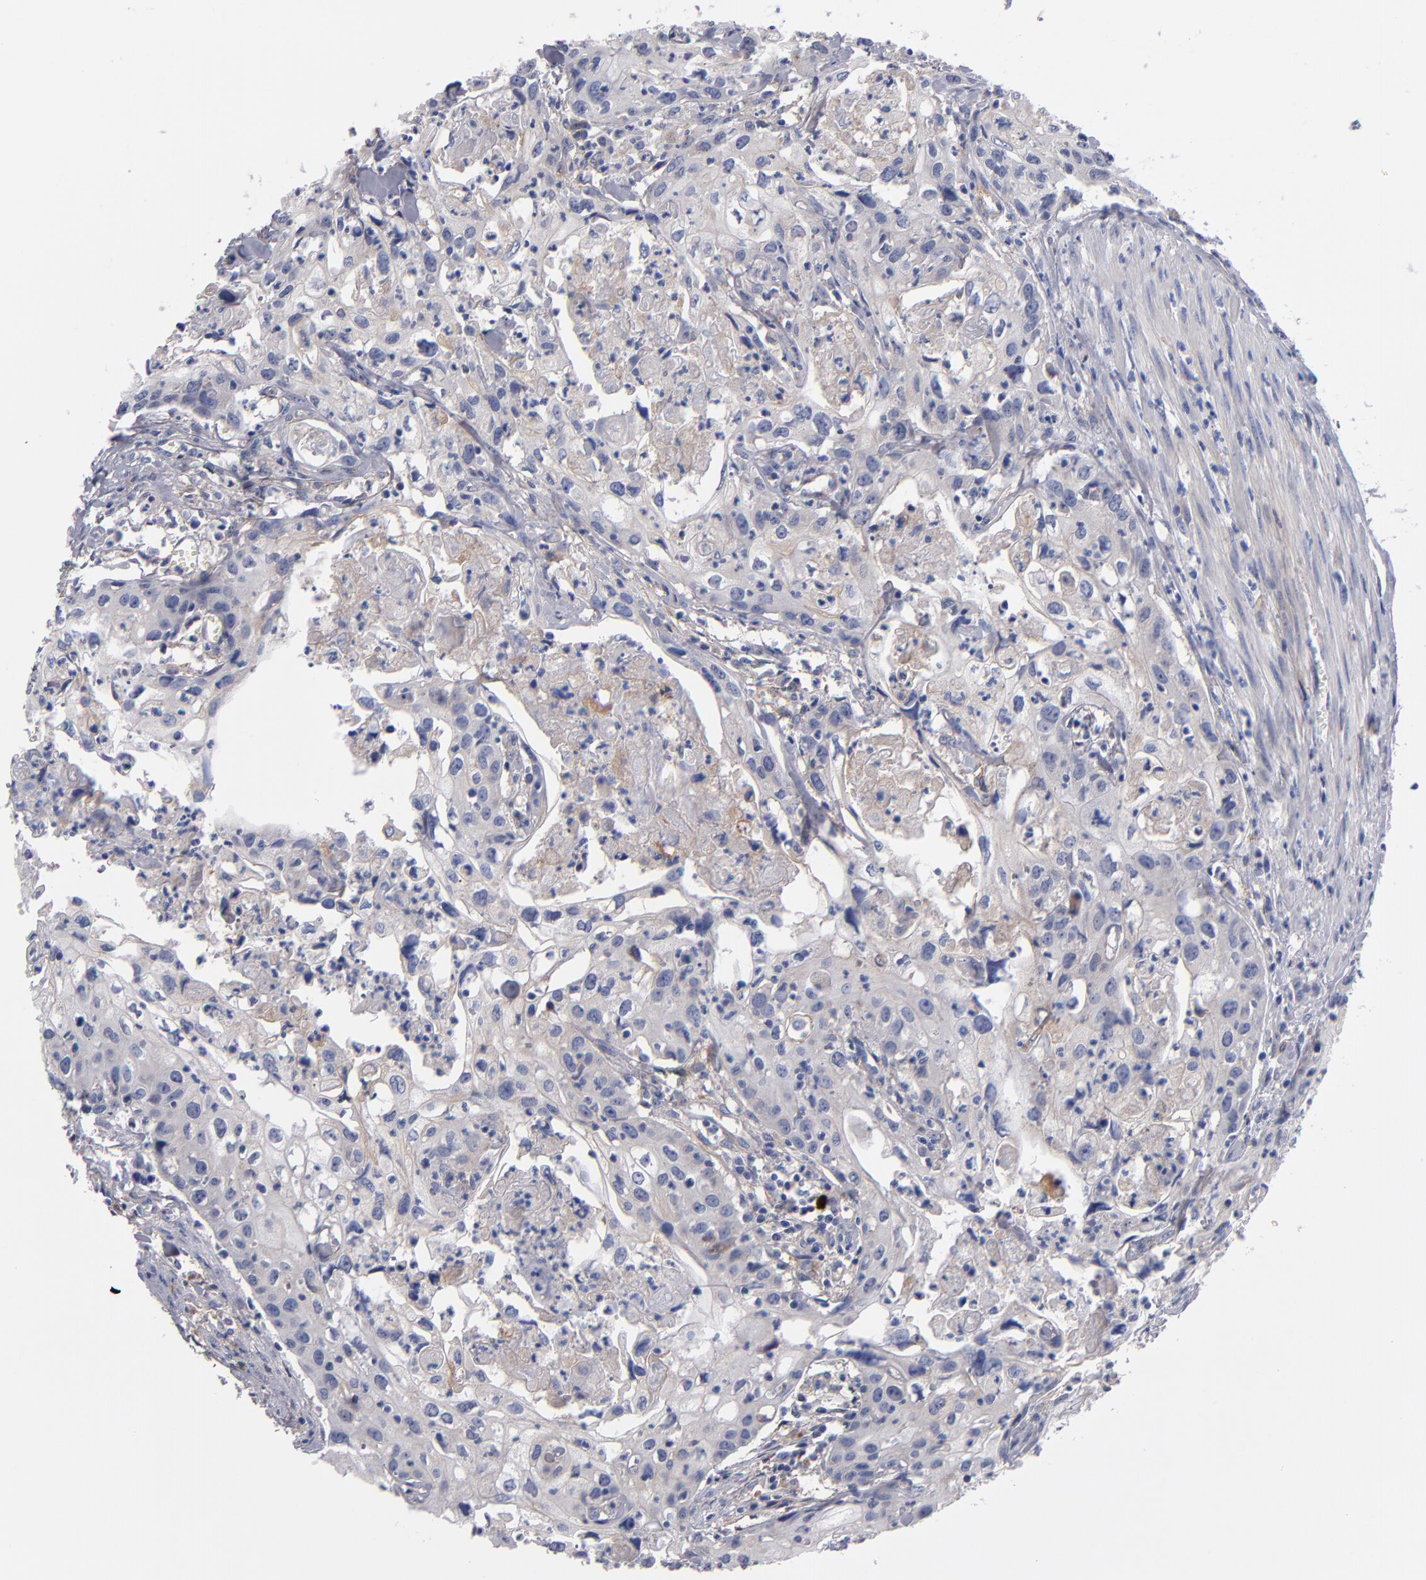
{"staining": {"intensity": "negative", "quantity": "none", "location": "none"}, "tissue": "urothelial cancer", "cell_type": "Tumor cells", "image_type": "cancer", "snomed": [{"axis": "morphology", "description": "Urothelial carcinoma, High grade"}, {"axis": "topography", "description": "Urinary bladder"}], "caption": "Immunohistochemical staining of high-grade urothelial carcinoma displays no significant staining in tumor cells. Brightfield microscopy of IHC stained with DAB (3,3'-diaminobenzidine) (brown) and hematoxylin (blue), captured at high magnification.", "gene": "PLSCR4", "patient": {"sex": "male", "age": 54}}